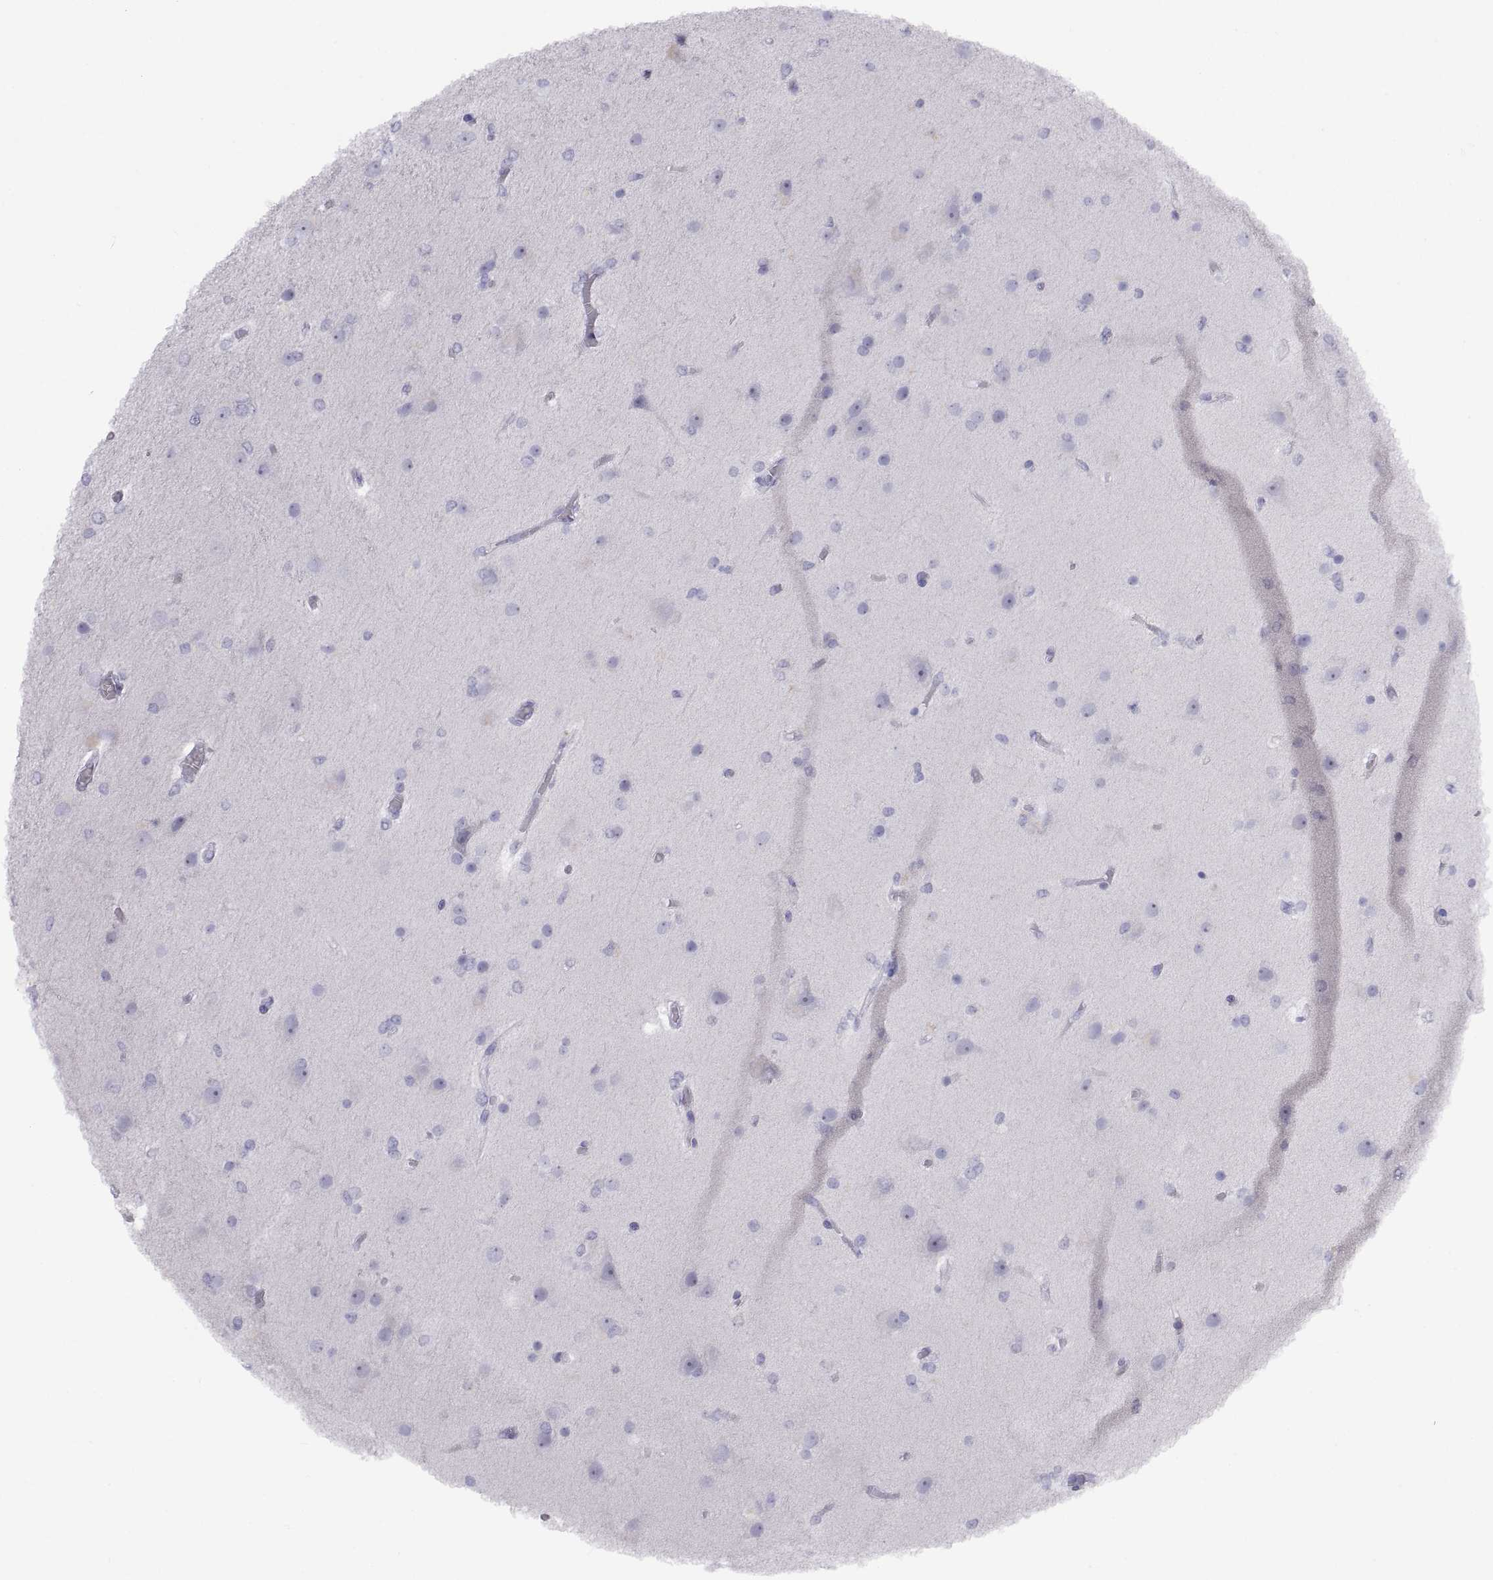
{"staining": {"intensity": "negative", "quantity": "none", "location": "none"}, "tissue": "glioma", "cell_type": "Tumor cells", "image_type": "cancer", "snomed": [{"axis": "morphology", "description": "Glioma, malignant, High grade"}, {"axis": "topography", "description": "Brain"}], "caption": "Micrograph shows no protein expression in tumor cells of glioma tissue.", "gene": "VSX2", "patient": {"sex": "female", "age": 61}}